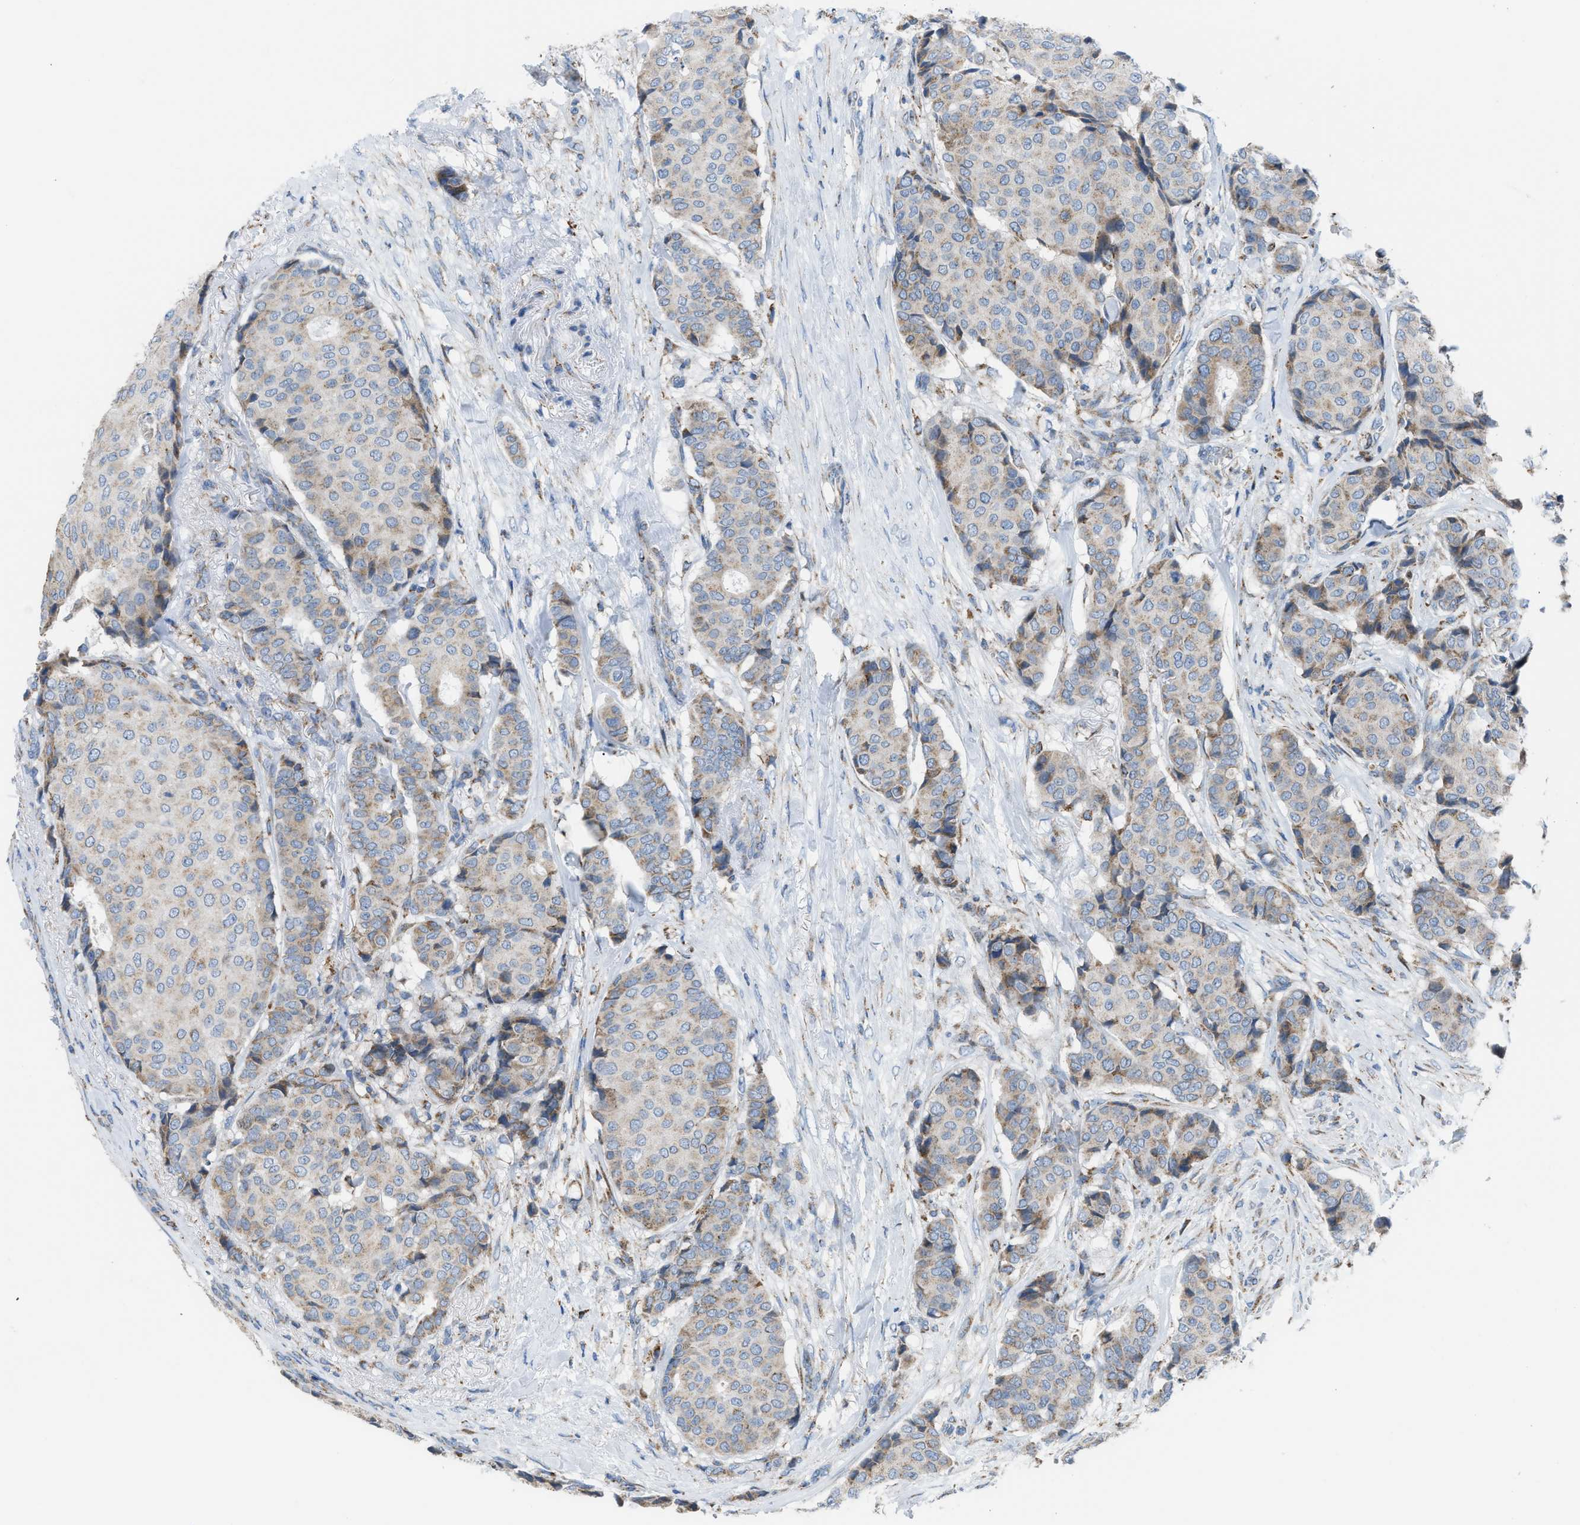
{"staining": {"intensity": "weak", "quantity": "25%-75%", "location": "cytoplasmic/membranous"}, "tissue": "breast cancer", "cell_type": "Tumor cells", "image_type": "cancer", "snomed": [{"axis": "morphology", "description": "Duct carcinoma"}, {"axis": "topography", "description": "Breast"}], "caption": "Immunohistochemistry photomicrograph of neoplastic tissue: intraductal carcinoma (breast) stained using immunohistochemistry reveals low levels of weak protein expression localized specifically in the cytoplasmic/membranous of tumor cells, appearing as a cytoplasmic/membranous brown color.", "gene": "ETFB", "patient": {"sex": "female", "age": 75}}